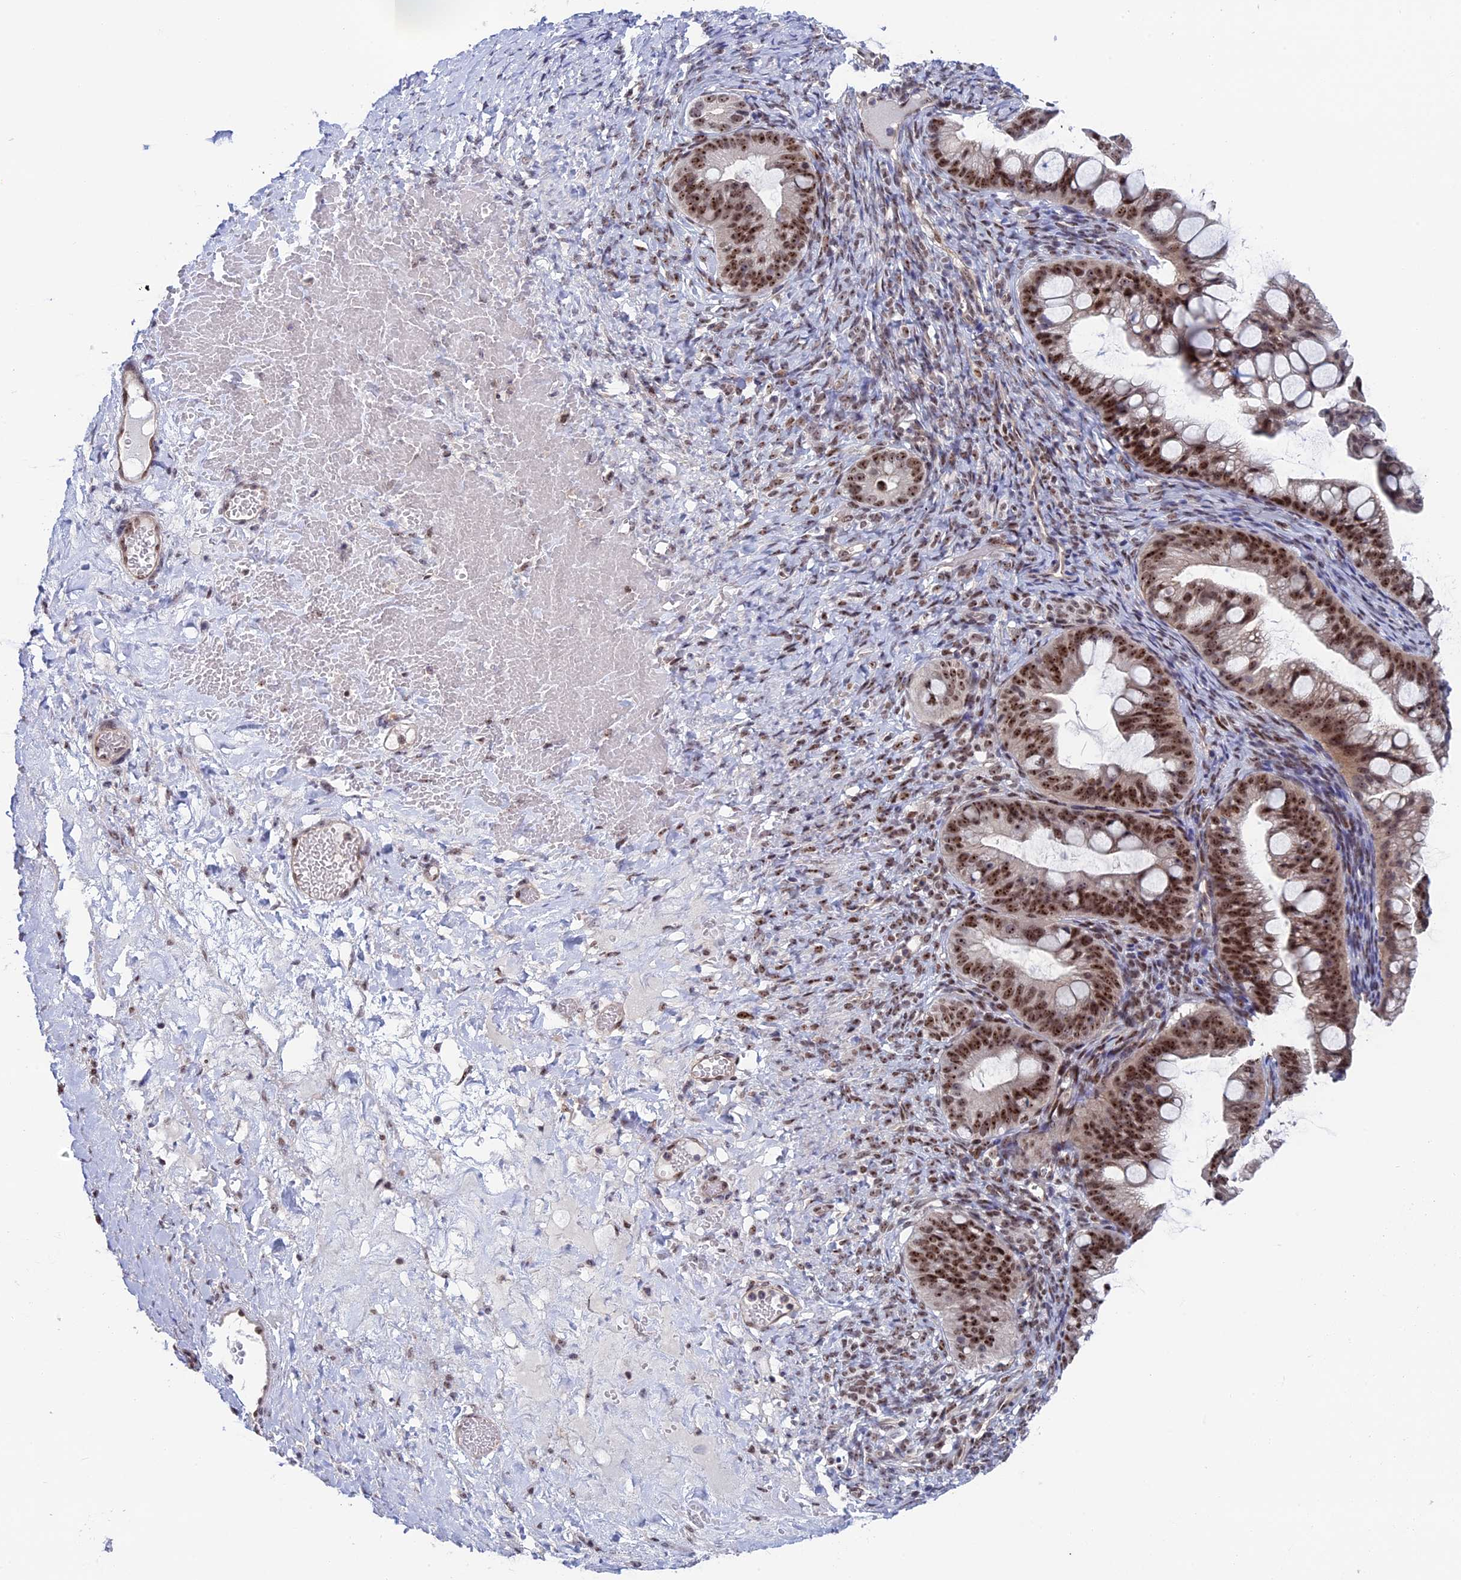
{"staining": {"intensity": "moderate", "quantity": ">75%", "location": "nuclear"}, "tissue": "ovarian cancer", "cell_type": "Tumor cells", "image_type": "cancer", "snomed": [{"axis": "morphology", "description": "Cystadenocarcinoma, mucinous, NOS"}, {"axis": "topography", "description": "Ovary"}], "caption": "Ovarian cancer (mucinous cystadenocarcinoma) stained with DAB (3,3'-diaminobenzidine) immunohistochemistry (IHC) reveals medium levels of moderate nuclear staining in approximately >75% of tumor cells. (DAB IHC with brightfield microscopy, high magnification).", "gene": "CCDC86", "patient": {"sex": "female", "age": 73}}